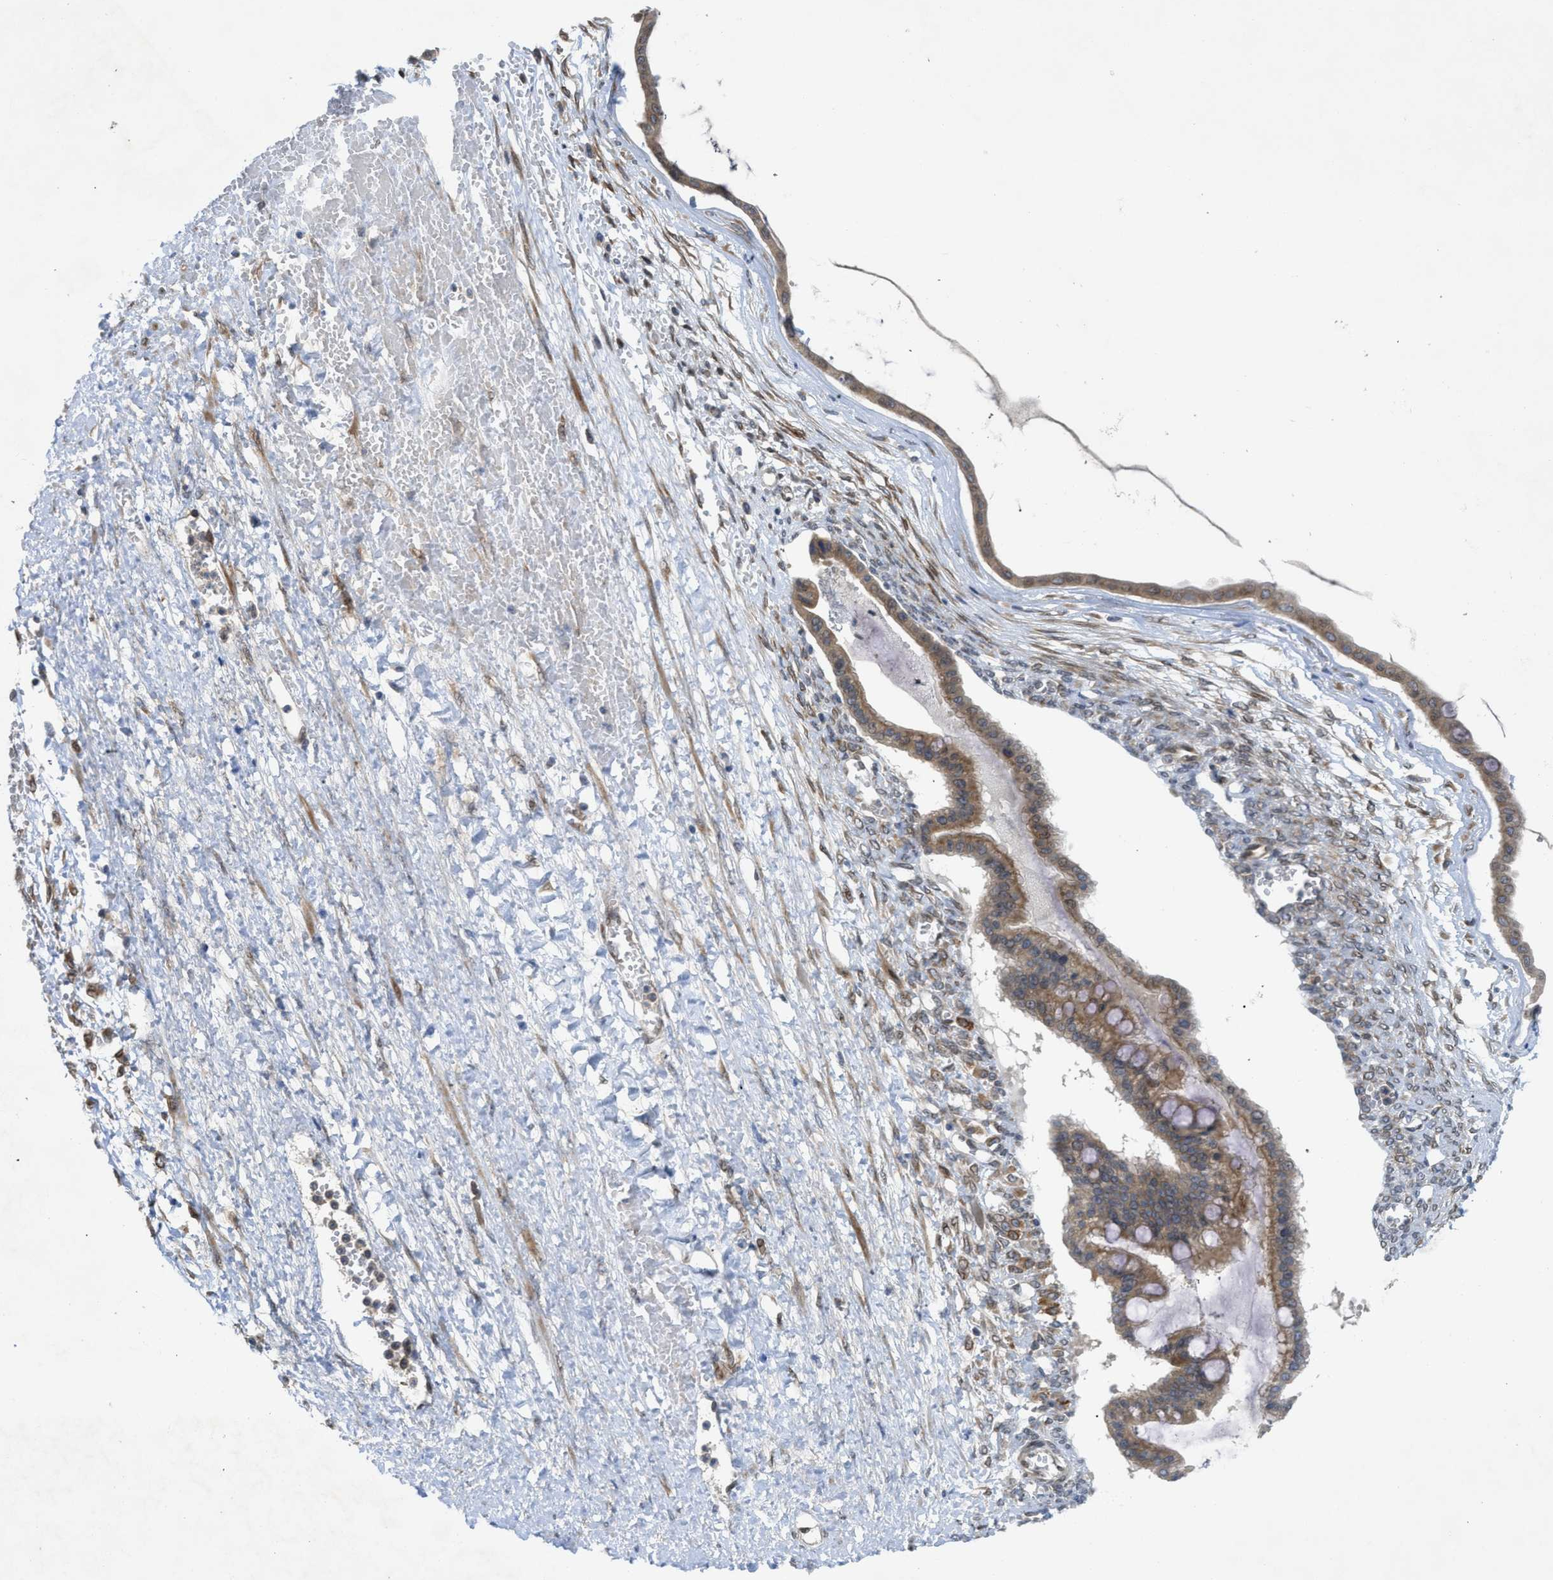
{"staining": {"intensity": "moderate", "quantity": ">75%", "location": "cytoplasmic/membranous"}, "tissue": "ovarian cancer", "cell_type": "Tumor cells", "image_type": "cancer", "snomed": [{"axis": "morphology", "description": "Cystadenocarcinoma, mucinous, NOS"}, {"axis": "topography", "description": "Ovary"}], "caption": "A brown stain shows moderate cytoplasmic/membranous expression of a protein in ovarian mucinous cystadenocarcinoma tumor cells.", "gene": "EIF2AK3", "patient": {"sex": "female", "age": 73}}